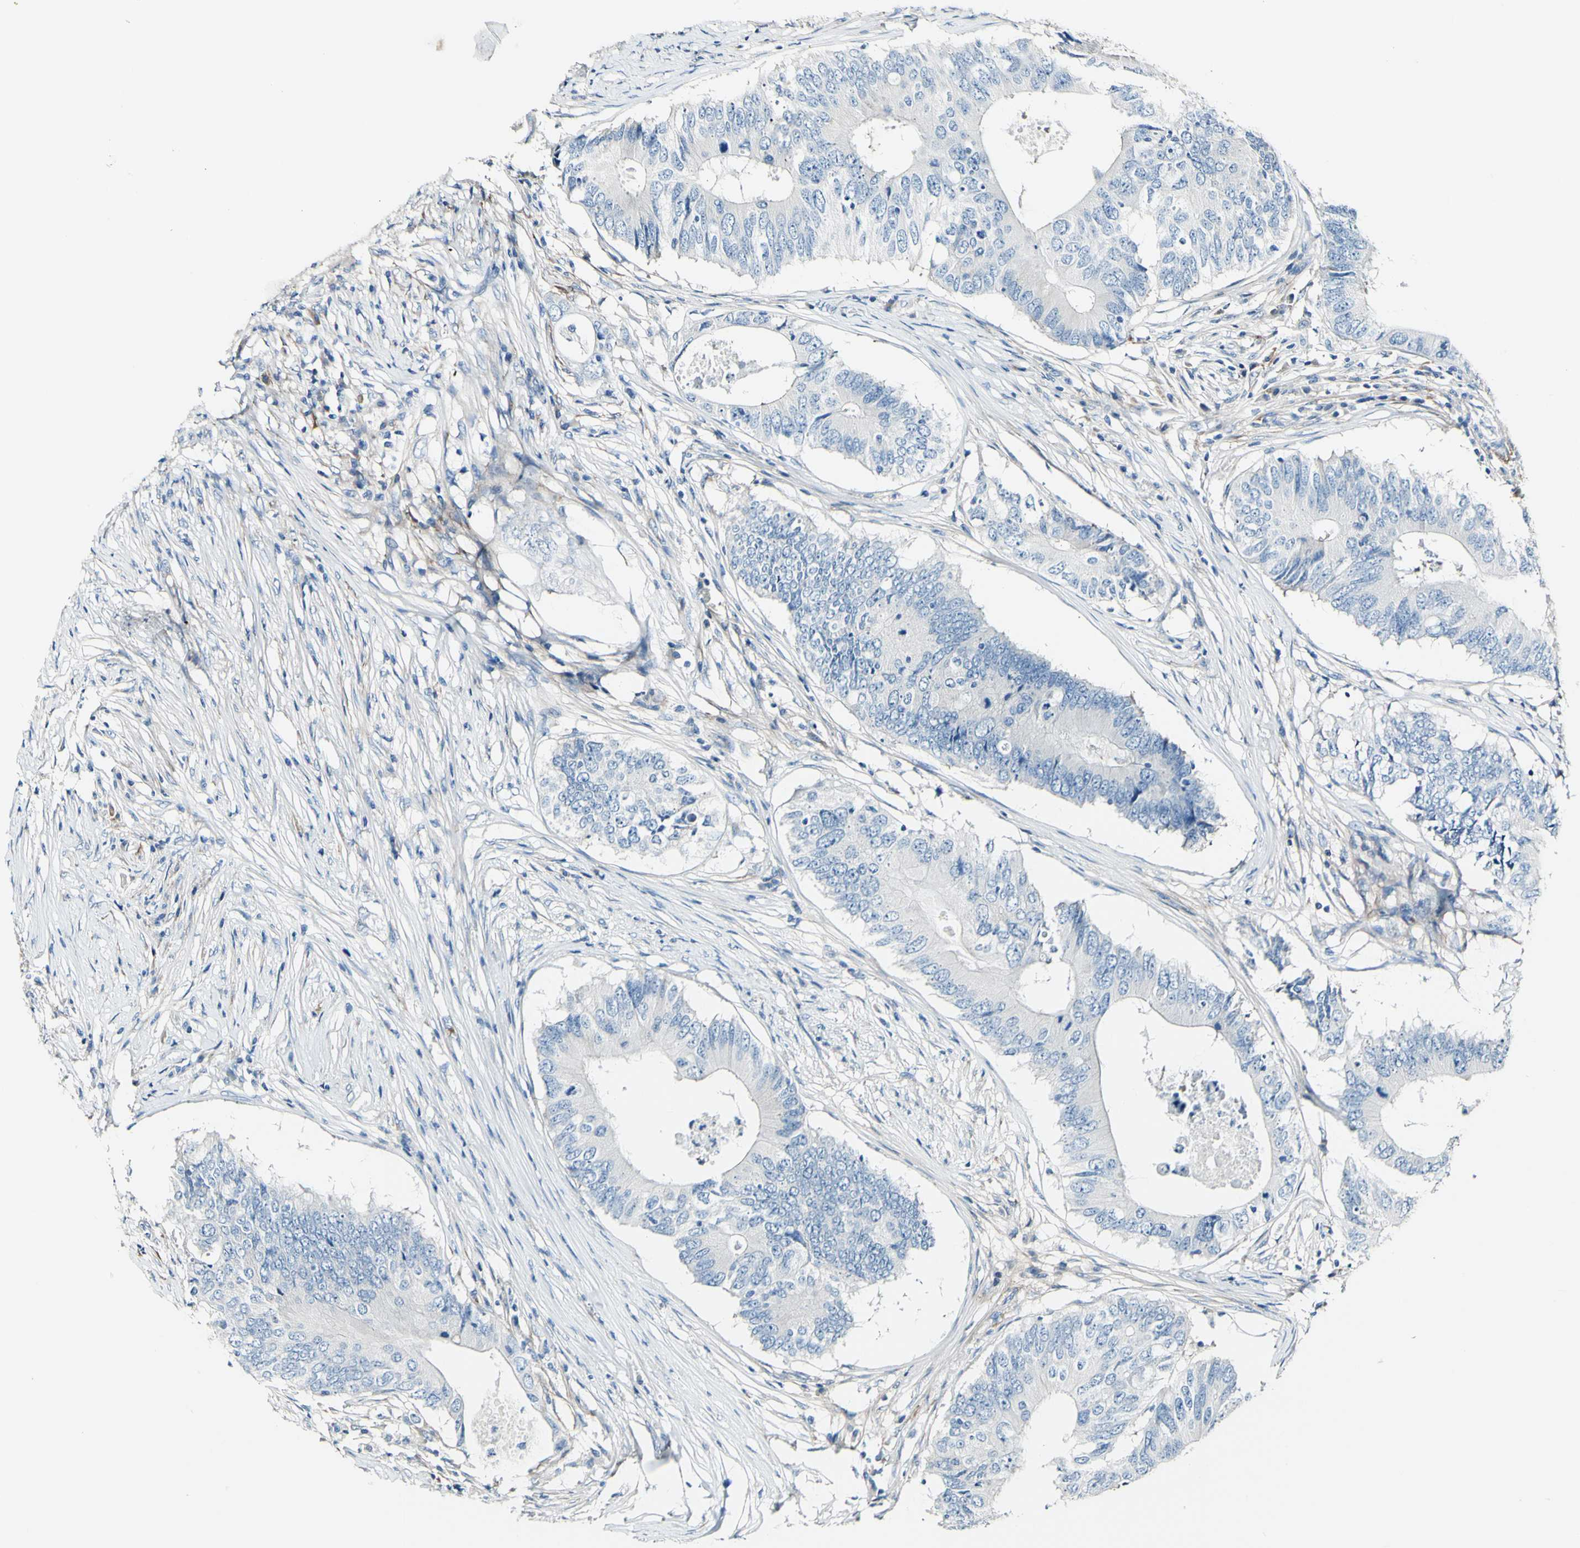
{"staining": {"intensity": "negative", "quantity": "none", "location": "none"}, "tissue": "colorectal cancer", "cell_type": "Tumor cells", "image_type": "cancer", "snomed": [{"axis": "morphology", "description": "Adenocarcinoma, NOS"}, {"axis": "topography", "description": "Colon"}], "caption": "This is an immunohistochemistry image of human adenocarcinoma (colorectal). There is no staining in tumor cells.", "gene": "COL6A3", "patient": {"sex": "male", "age": 71}}